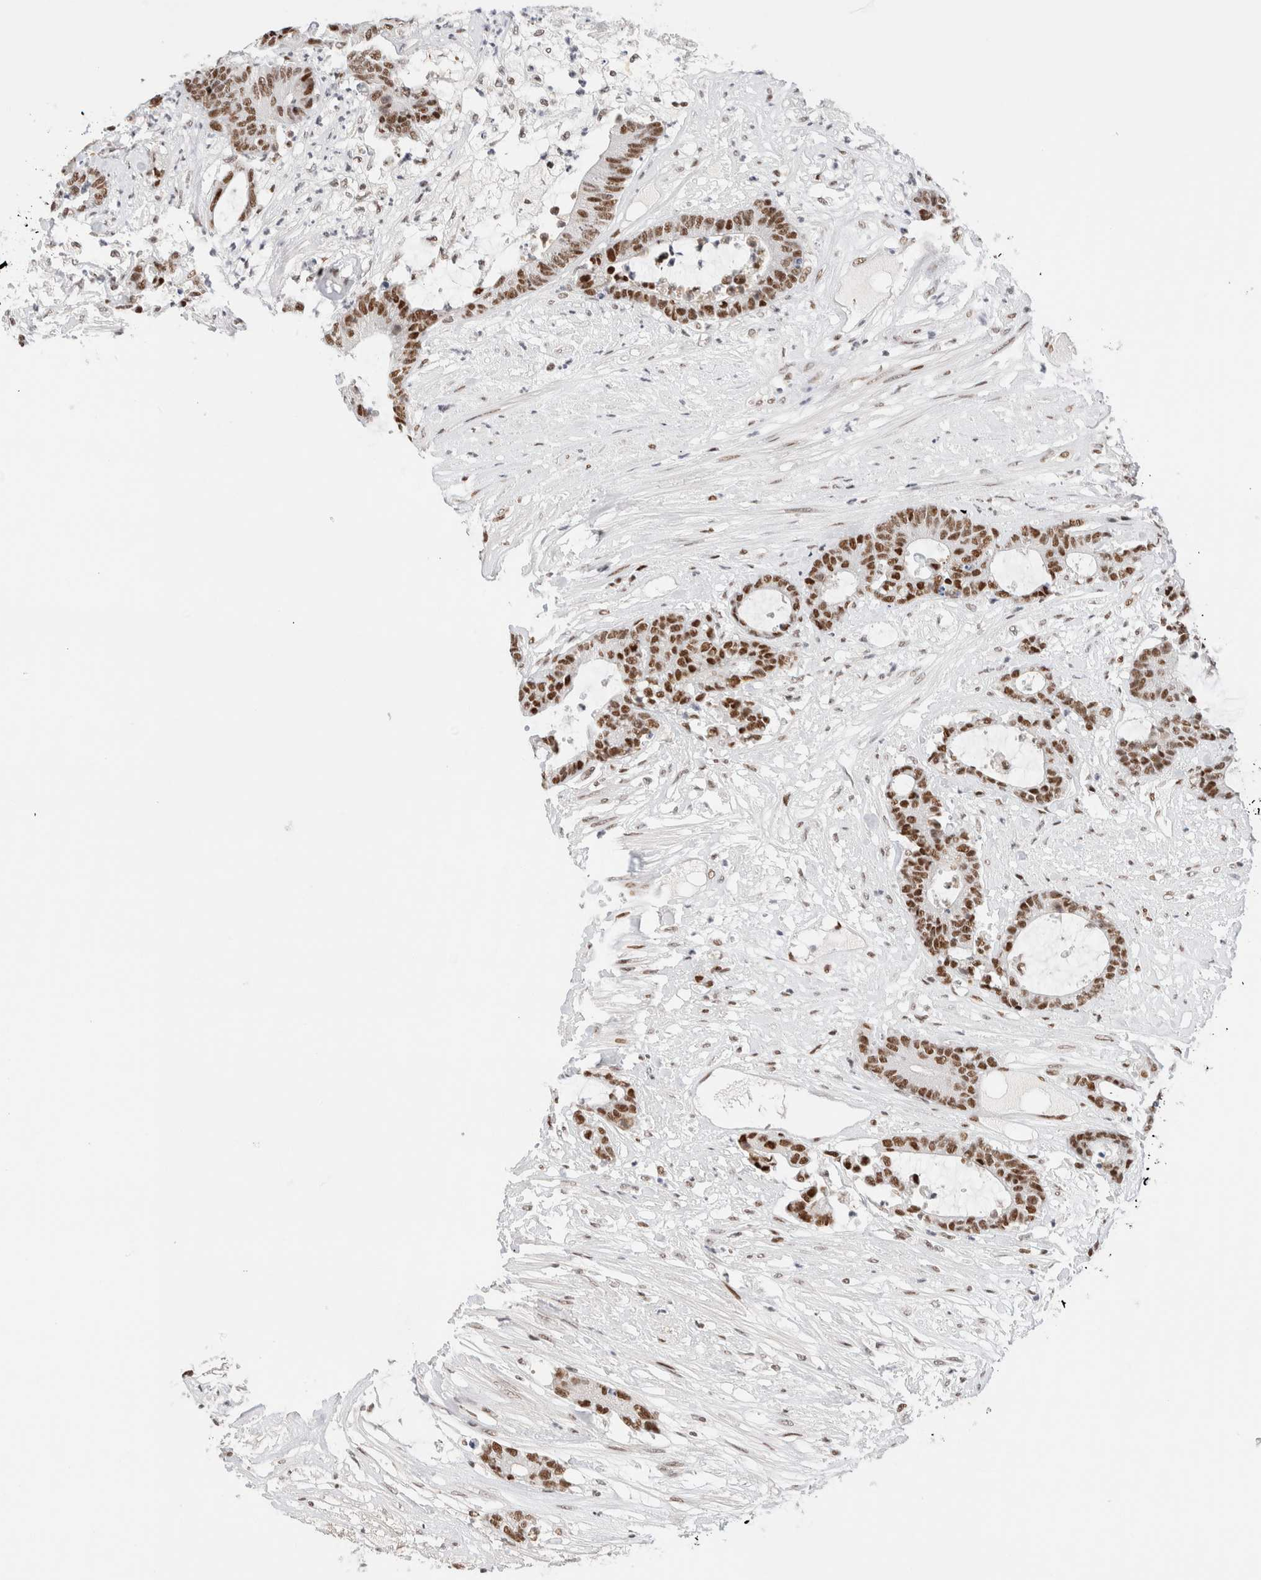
{"staining": {"intensity": "strong", "quantity": ">75%", "location": "nuclear"}, "tissue": "colorectal cancer", "cell_type": "Tumor cells", "image_type": "cancer", "snomed": [{"axis": "morphology", "description": "Adenocarcinoma, NOS"}, {"axis": "topography", "description": "Colon"}], "caption": "The image exhibits immunohistochemical staining of colorectal adenocarcinoma. There is strong nuclear staining is present in about >75% of tumor cells. The staining is performed using DAB (3,3'-diaminobenzidine) brown chromogen to label protein expression. The nuclei are counter-stained blue using hematoxylin.", "gene": "ZNF282", "patient": {"sex": "female", "age": 84}}